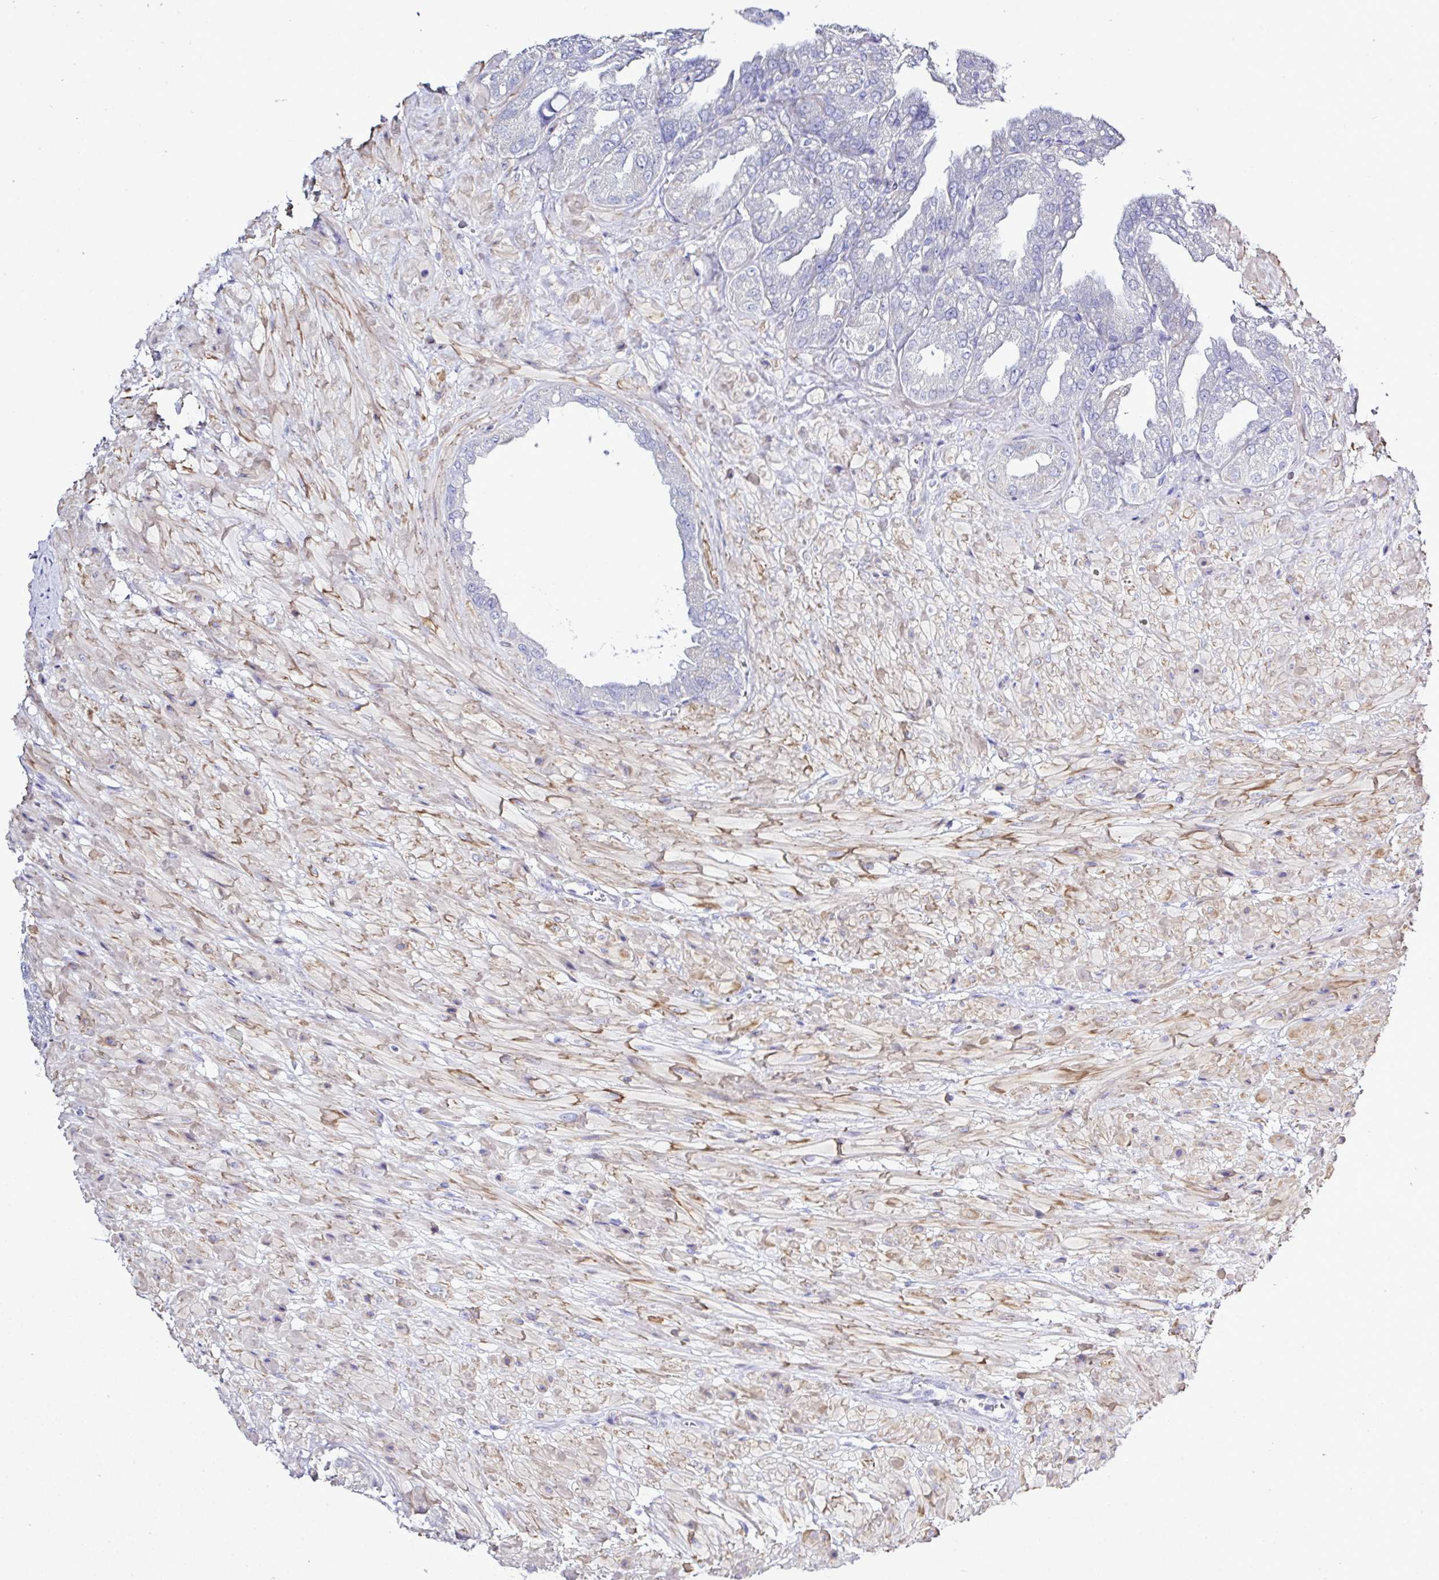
{"staining": {"intensity": "negative", "quantity": "none", "location": "none"}, "tissue": "seminal vesicle", "cell_type": "Glandular cells", "image_type": "normal", "snomed": [{"axis": "morphology", "description": "Normal tissue, NOS"}, {"axis": "topography", "description": "Seminal veicle"}], "caption": "Immunohistochemical staining of benign human seminal vesicle demonstrates no significant positivity in glandular cells.", "gene": "MED11", "patient": {"sex": "male", "age": 55}}